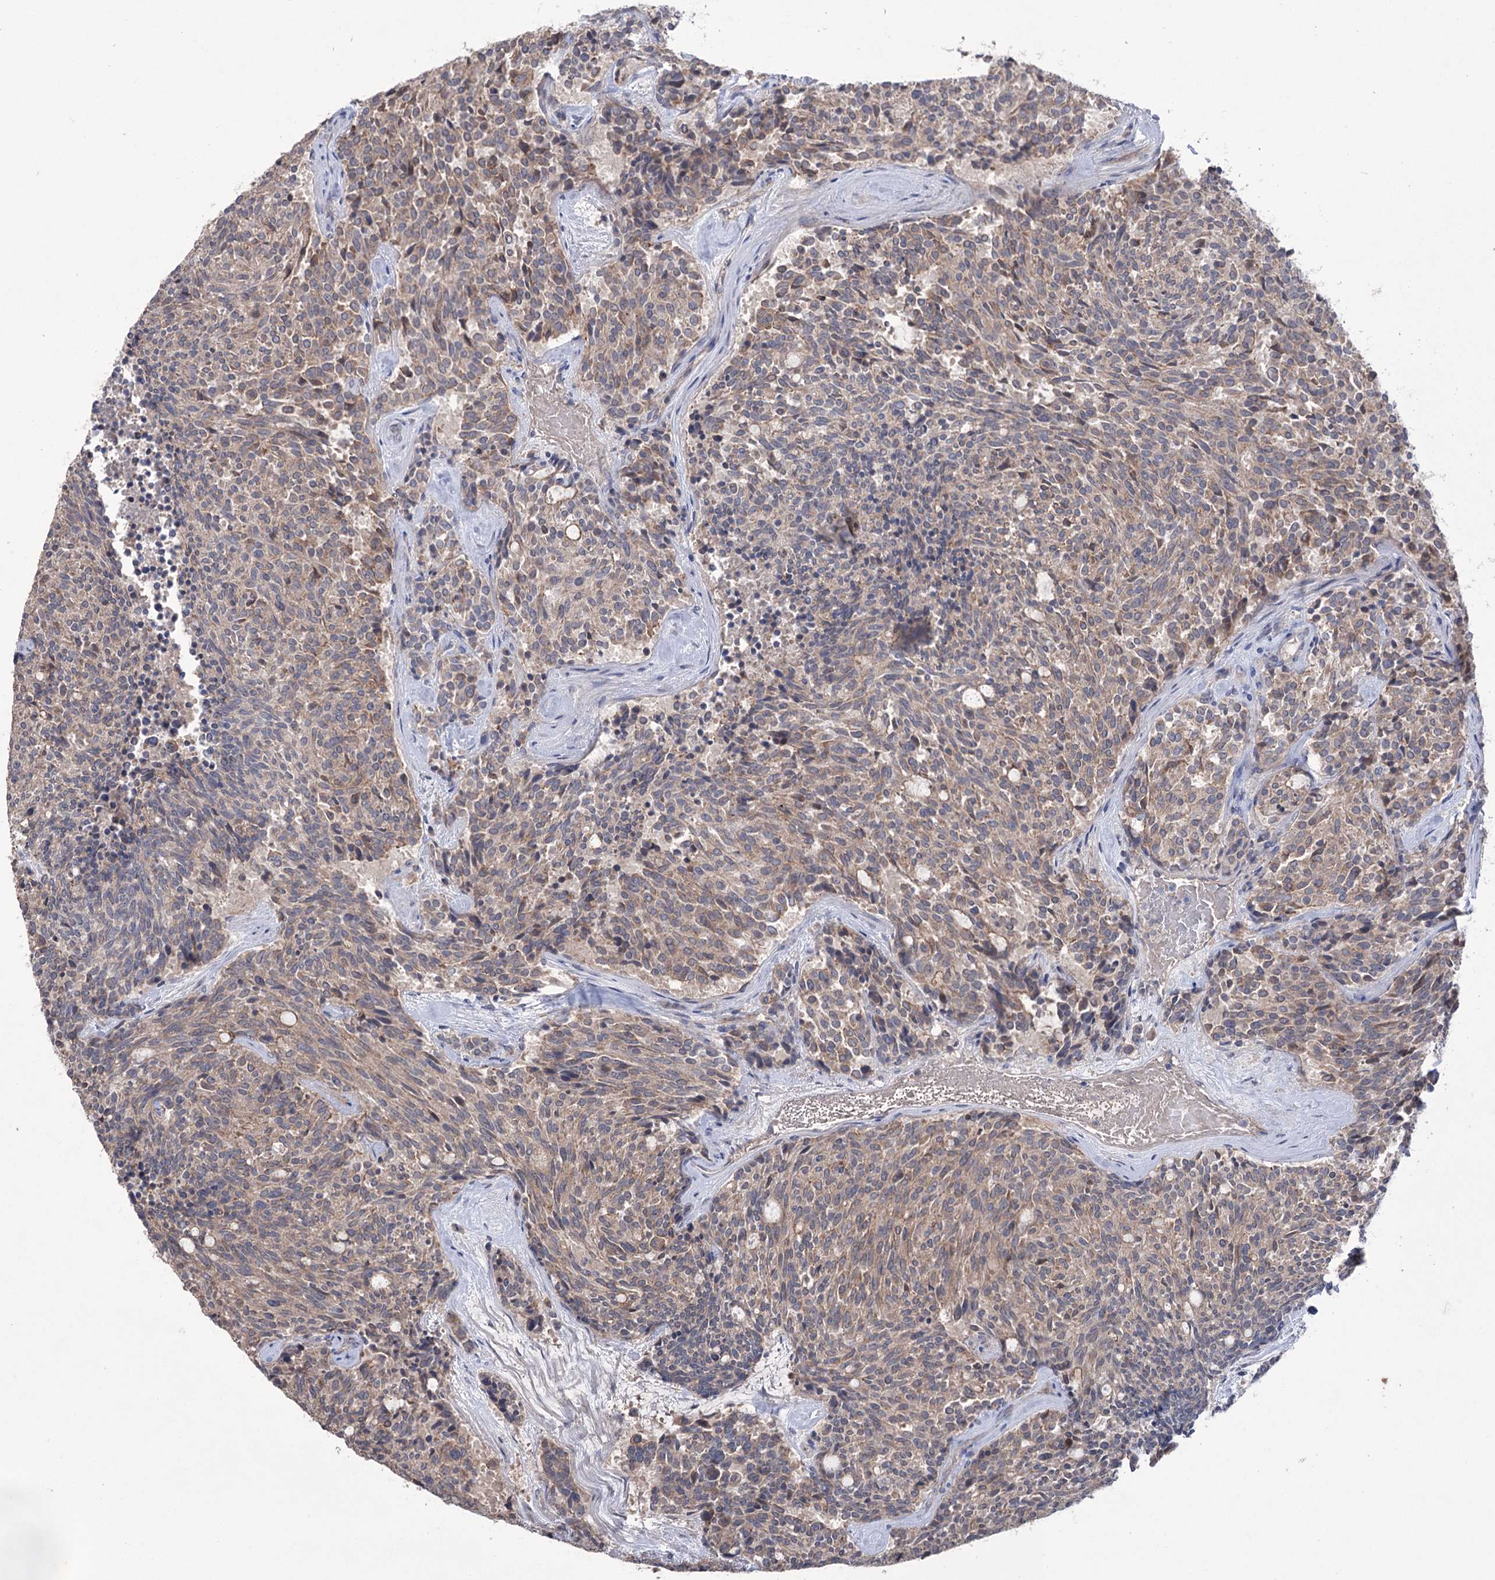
{"staining": {"intensity": "weak", "quantity": "25%-75%", "location": "cytoplasmic/membranous"}, "tissue": "carcinoid", "cell_type": "Tumor cells", "image_type": "cancer", "snomed": [{"axis": "morphology", "description": "Carcinoid, malignant, NOS"}, {"axis": "topography", "description": "Pancreas"}], "caption": "IHC staining of carcinoid, which displays low levels of weak cytoplasmic/membranous staining in about 25%-75% of tumor cells indicating weak cytoplasmic/membranous protein expression. The staining was performed using DAB (3,3'-diaminobenzidine) (brown) for protein detection and nuclei were counterstained in hematoxylin (blue).", "gene": "TRIM71", "patient": {"sex": "female", "age": 54}}